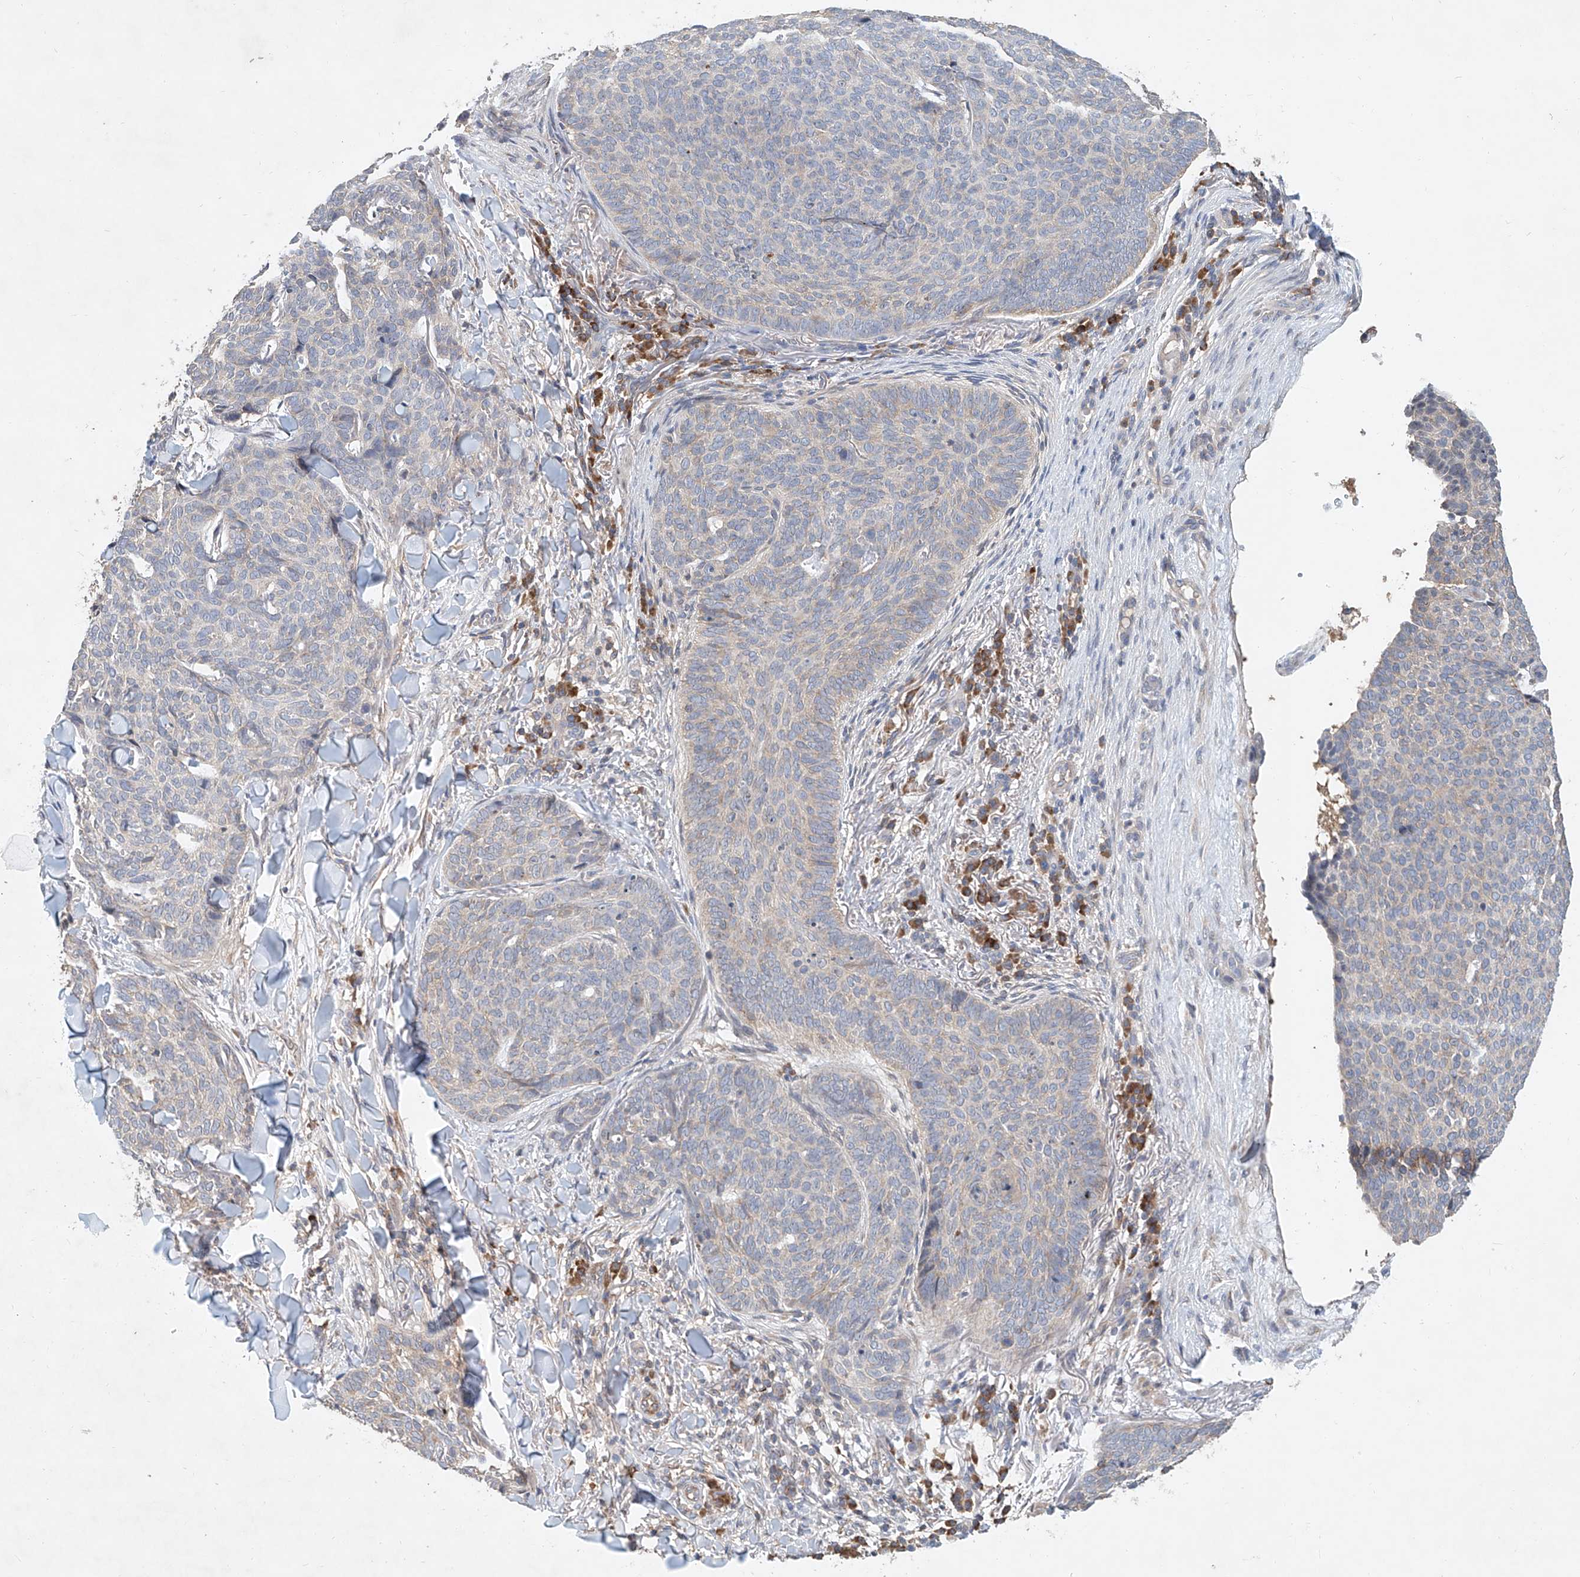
{"staining": {"intensity": "weak", "quantity": "25%-75%", "location": "cytoplasmic/membranous"}, "tissue": "skin cancer", "cell_type": "Tumor cells", "image_type": "cancer", "snomed": [{"axis": "morphology", "description": "Normal tissue, NOS"}, {"axis": "morphology", "description": "Basal cell carcinoma"}, {"axis": "topography", "description": "Skin"}], "caption": "The immunohistochemical stain highlights weak cytoplasmic/membranous staining in tumor cells of skin cancer (basal cell carcinoma) tissue. (brown staining indicates protein expression, while blue staining denotes nuclei).", "gene": "CARMIL1", "patient": {"sex": "male", "age": 50}}